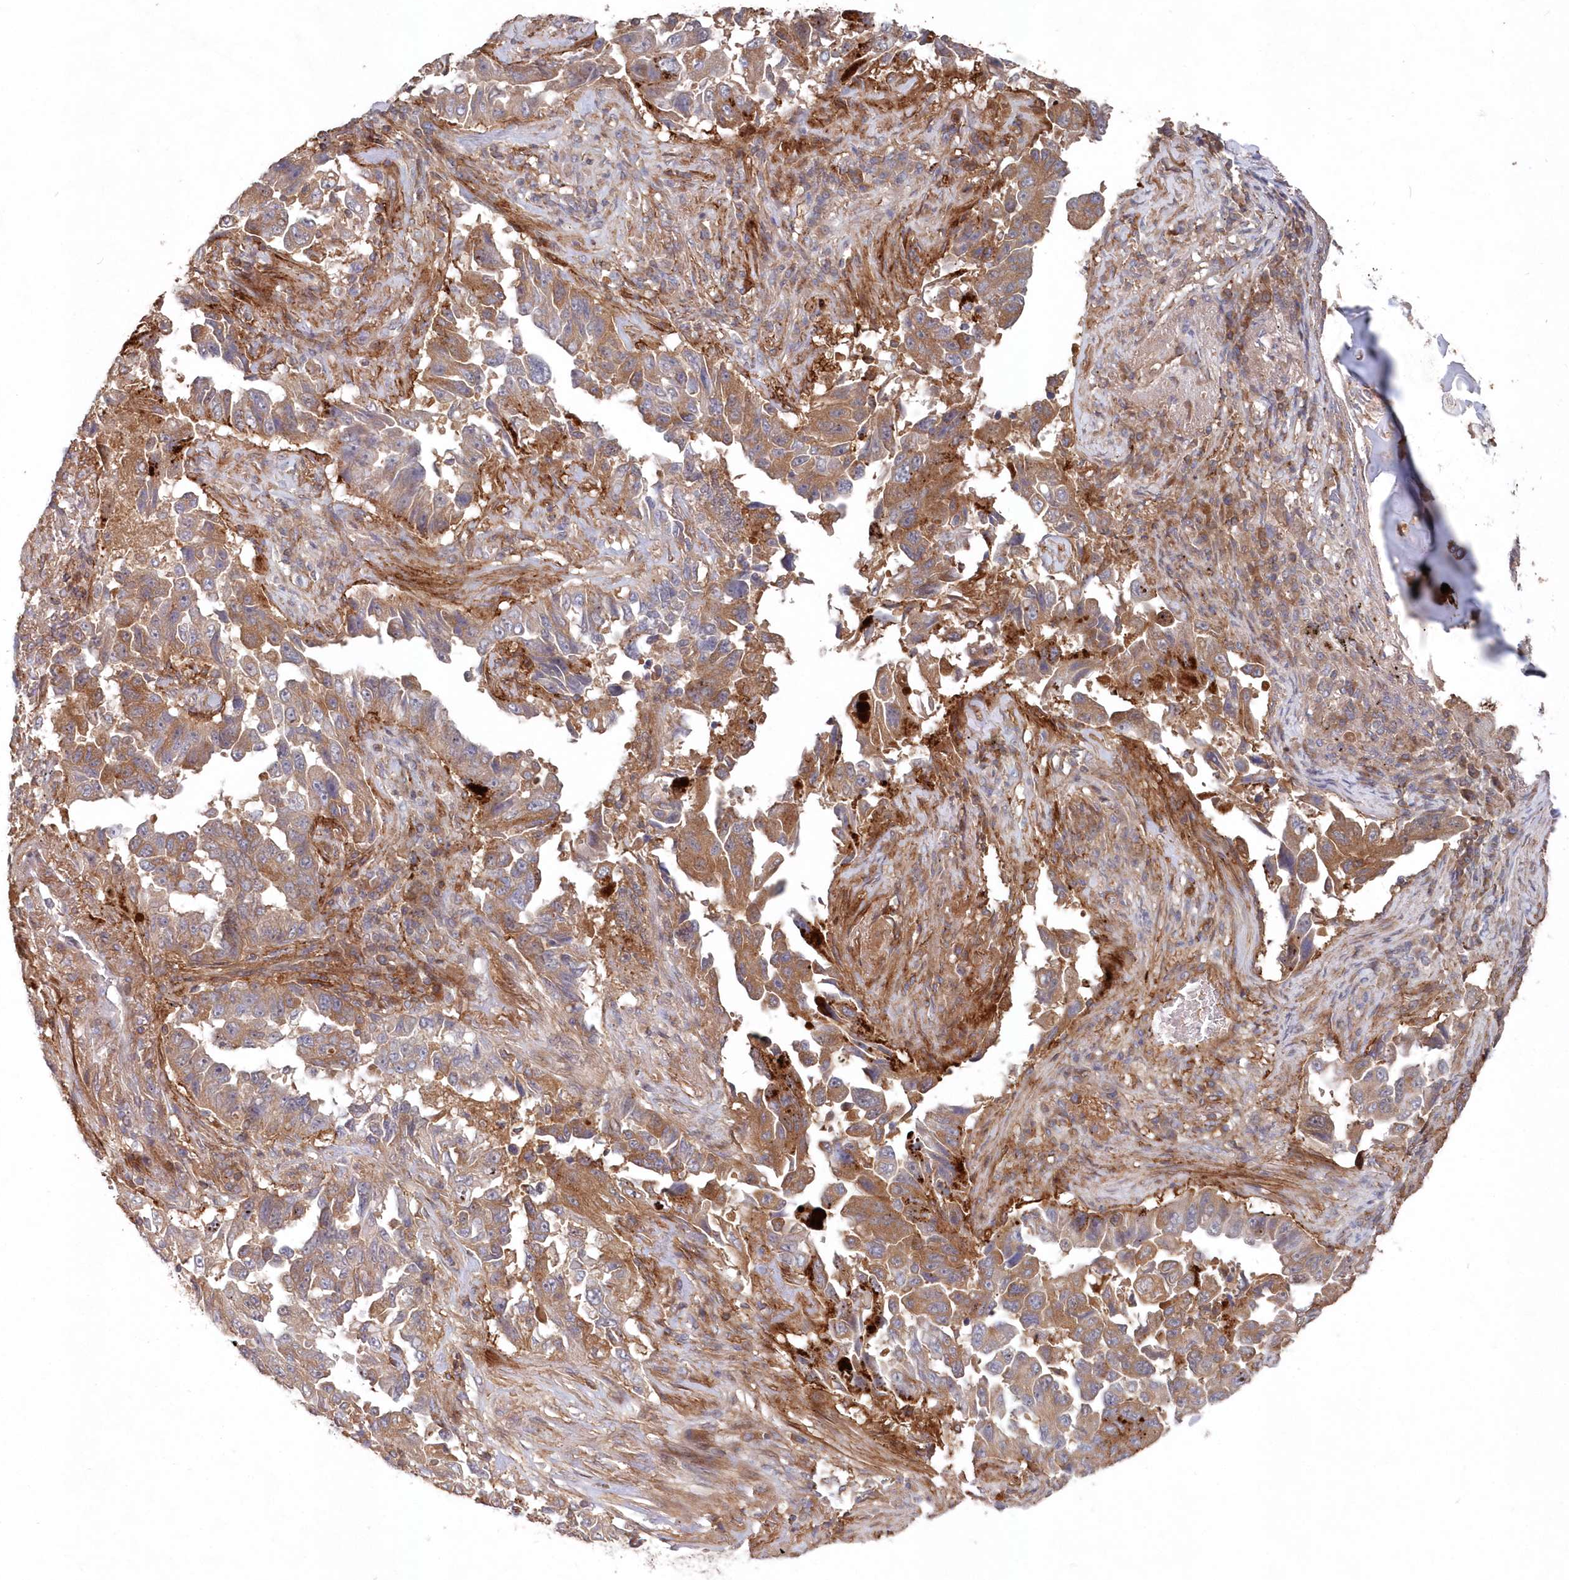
{"staining": {"intensity": "moderate", "quantity": ">75%", "location": "cytoplasmic/membranous"}, "tissue": "lung cancer", "cell_type": "Tumor cells", "image_type": "cancer", "snomed": [{"axis": "morphology", "description": "Adenocarcinoma, NOS"}, {"axis": "topography", "description": "Lung"}], "caption": "Lung cancer was stained to show a protein in brown. There is medium levels of moderate cytoplasmic/membranous staining in about >75% of tumor cells.", "gene": "ABHD14B", "patient": {"sex": "female", "age": 51}}